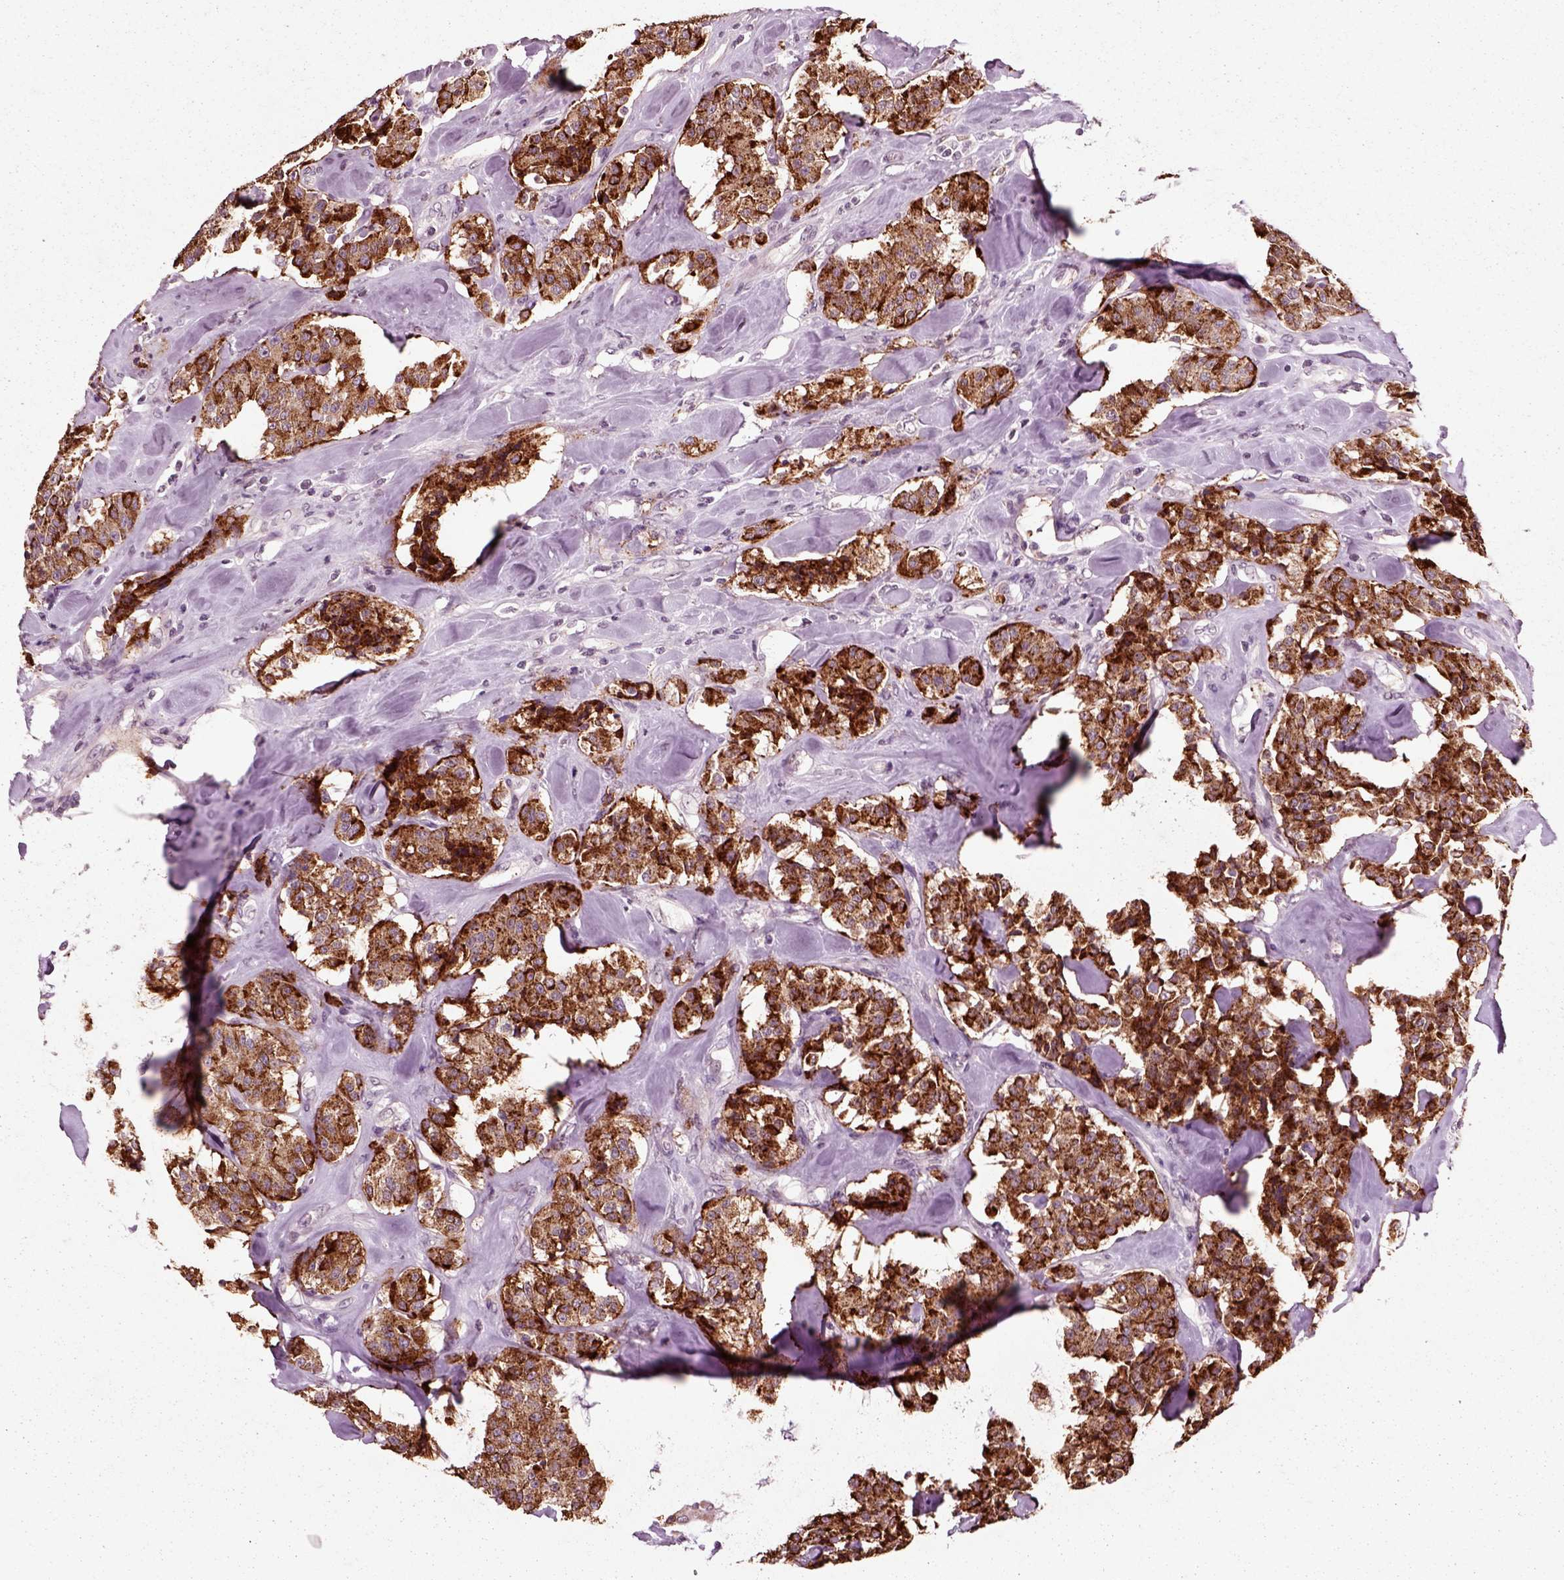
{"staining": {"intensity": "strong", "quantity": ">75%", "location": "cytoplasmic/membranous"}, "tissue": "carcinoid", "cell_type": "Tumor cells", "image_type": "cancer", "snomed": [{"axis": "morphology", "description": "Carcinoid, malignant, NOS"}, {"axis": "topography", "description": "Pancreas"}], "caption": "Immunohistochemistry (IHC) photomicrograph of neoplastic tissue: human carcinoid stained using immunohistochemistry exhibits high levels of strong protein expression localized specifically in the cytoplasmic/membranous of tumor cells, appearing as a cytoplasmic/membranous brown color.", "gene": "CHGB", "patient": {"sex": "male", "age": 41}}